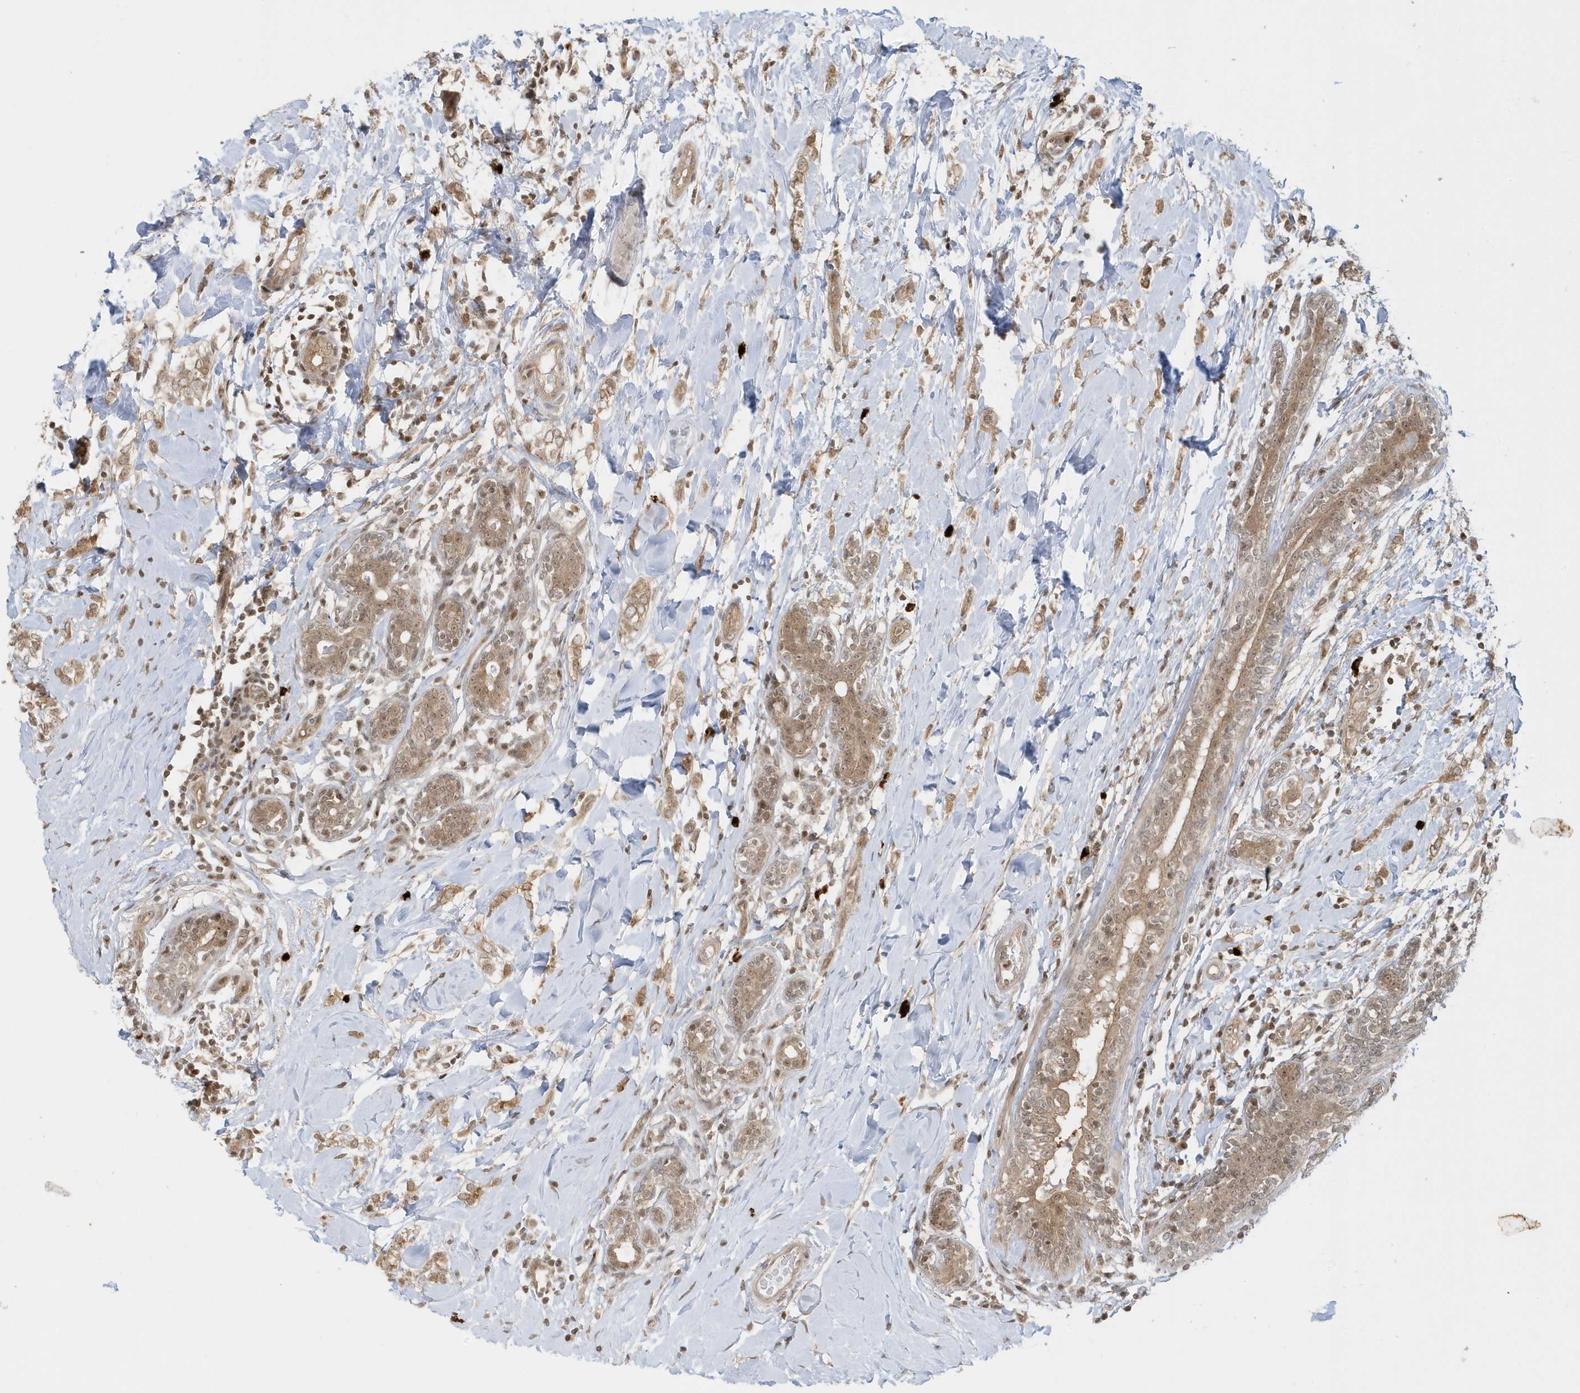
{"staining": {"intensity": "moderate", "quantity": ">75%", "location": "cytoplasmic/membranous,nuclear"}, "tissue": "breast cancer", "cell_type": "Tumor cells", "image_type": "cancer", "snomed": [{"axis": "morphology", "description": "Normal tissue, NOS"}, {"axis": "morphology", "description": "Lobular carcinoma"}, {"axis": "topography", "description": "Breast"}], "caption": "A brown stain highlights moderate cytoplasmic/membranous and nuclear staining of a protein in lobular carcinoma (breast) tumor cells.", "gene": "PPP1R7", "patient": {"sex": "female", "age": 47}}